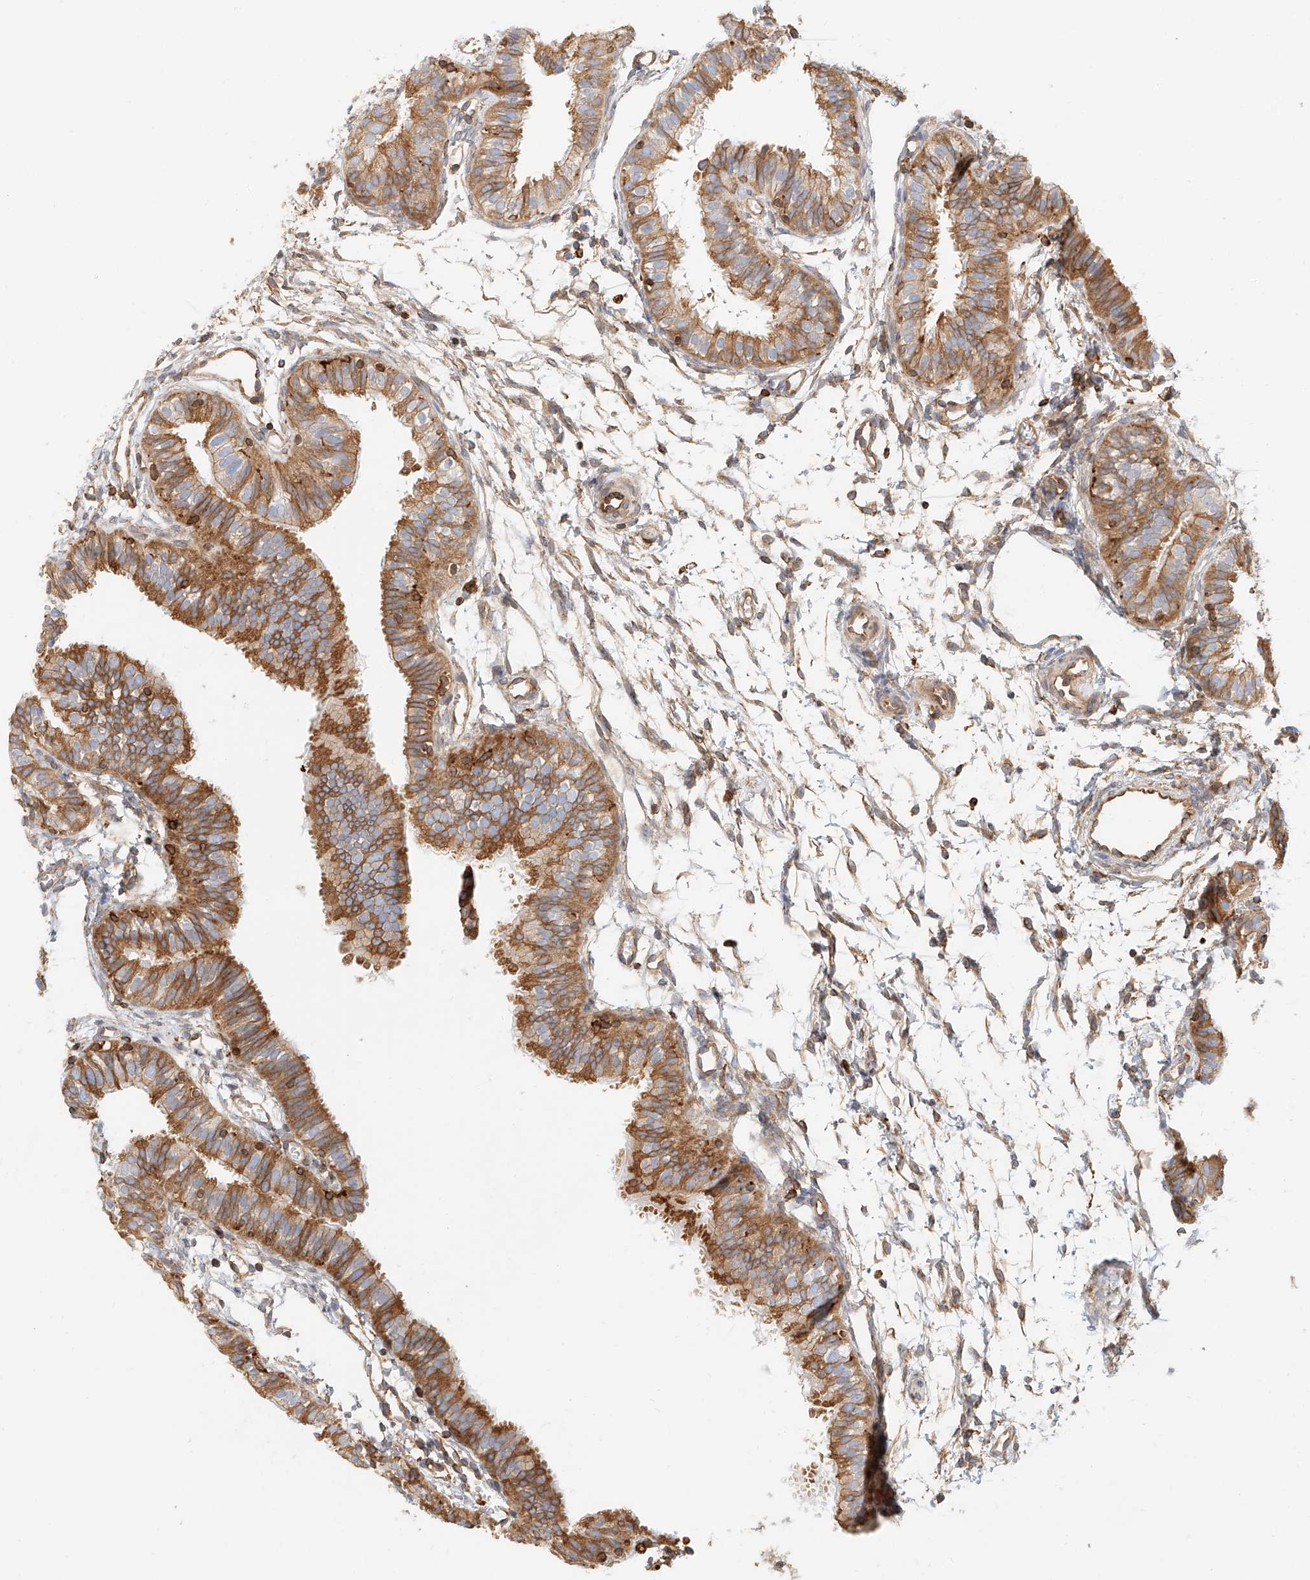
{"staining": {"intensity": "moderate", "quantity": ">75%", "location": "cytoplasmic/membranous"}, "tissue": "fallopian tube", "cell_type": "Glandular cells", "image_type": "normal", "snomed": [{"axis": "morphology", "description": "Normal tissue, NOS"}, {"axis": "topography", "description": "Fallopian tube"}], "caption": "Immunohistochemical staining of unremarkable fallopian tube reveals >75% levels of moderate cytoplasmic/membranous protein staining in about >75% of glandular cells.", "gene": "DHRS7", "patient": {"sex": "female", "age": 35}}